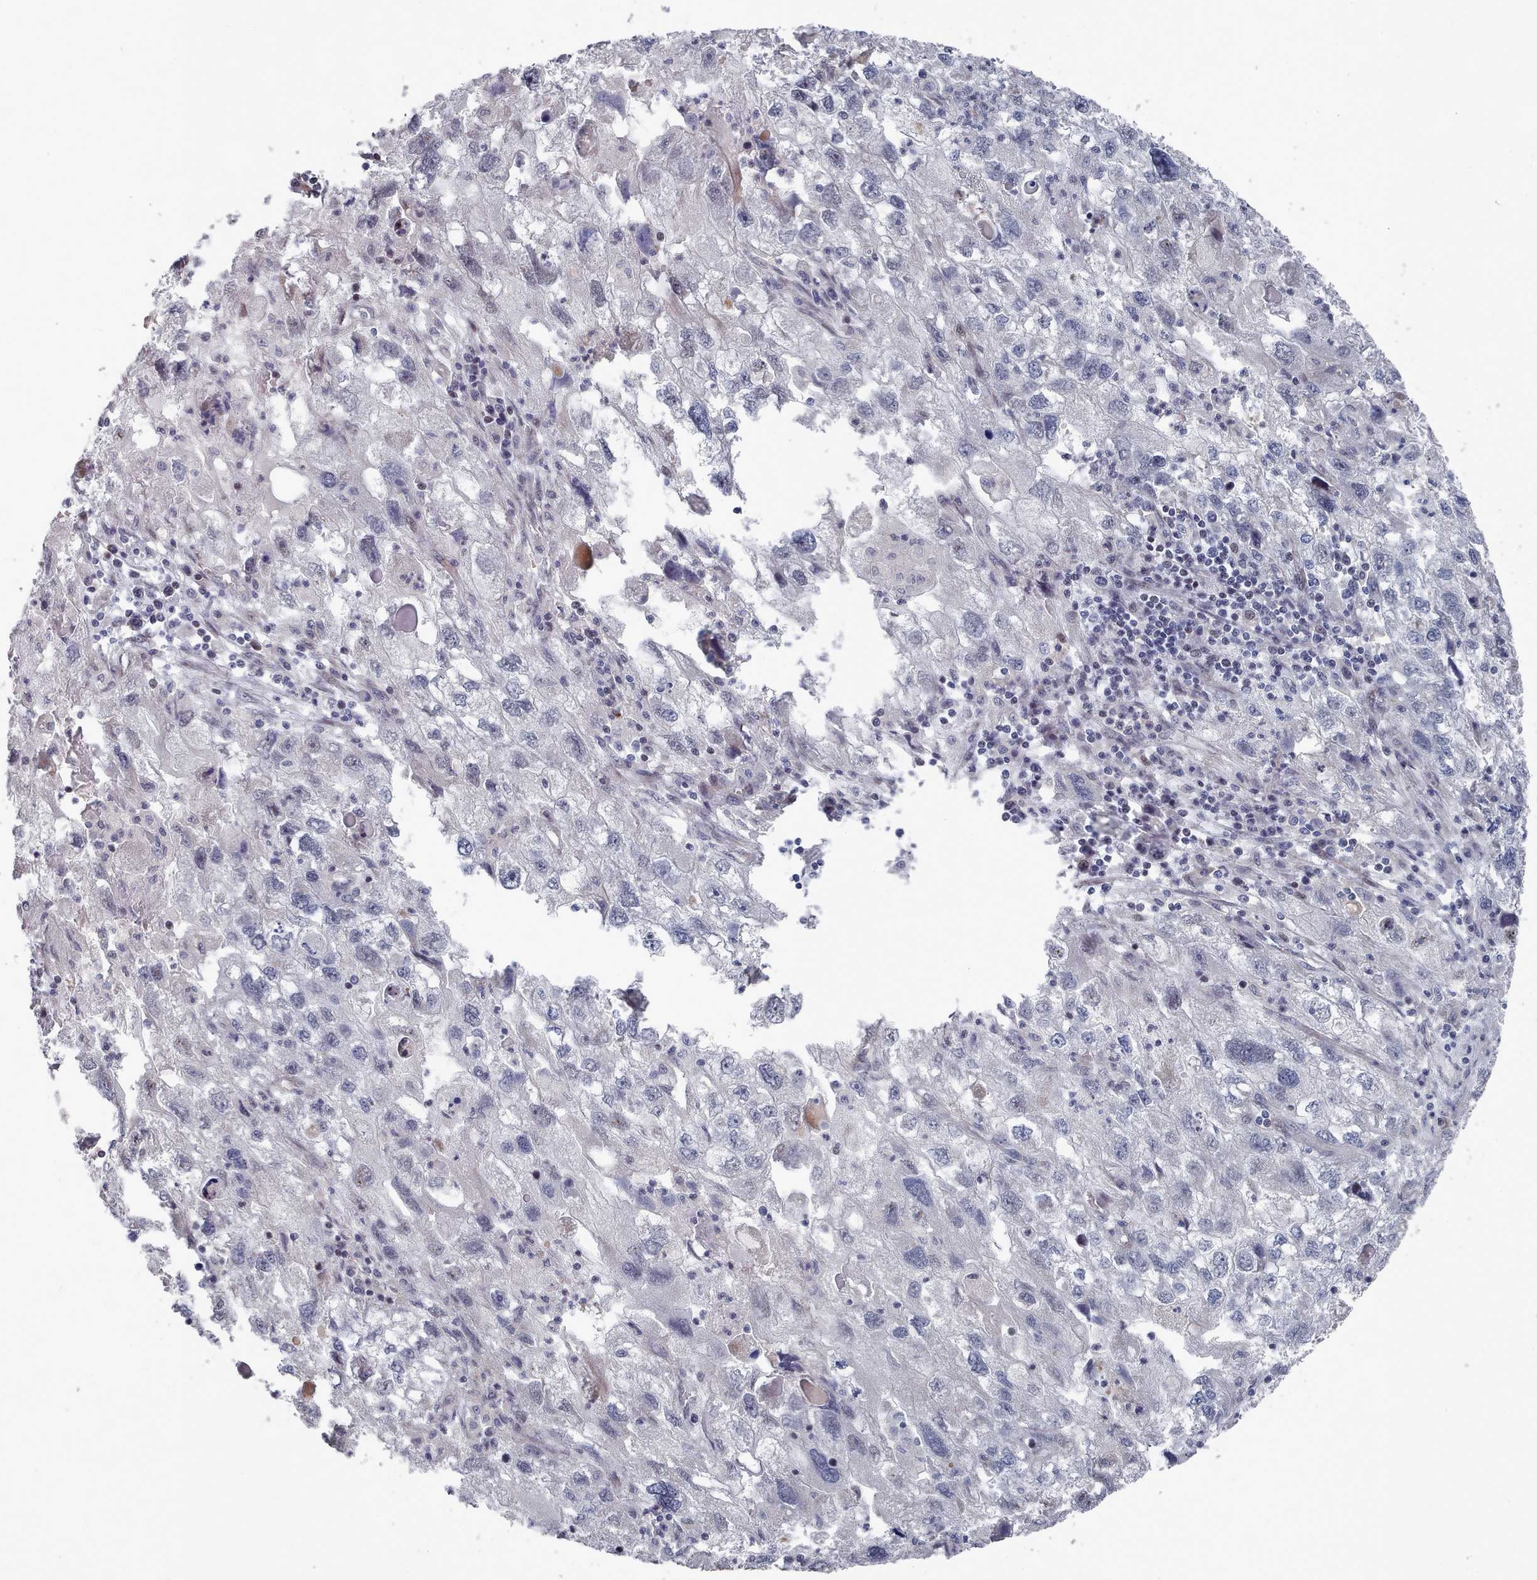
{"staining": {"intensity": "negative", "quantity": "none", "location": "none"}, "tissue": "endometrial cancer", "cell_type": "Tumor cells", "image_type": "cancer", "snomed": [{"axis": "morphology", "description": "Adenocarcinoma, NOS"}, {"axis": "topography", "description": "Endometrium"}], "caption": "IHC of human endometrial cancer (adenocarcinoma) demonstrates no positivity in tumor cells.", "gene": "CPSF4", "patient": {"sex": "female", "age": 49}}